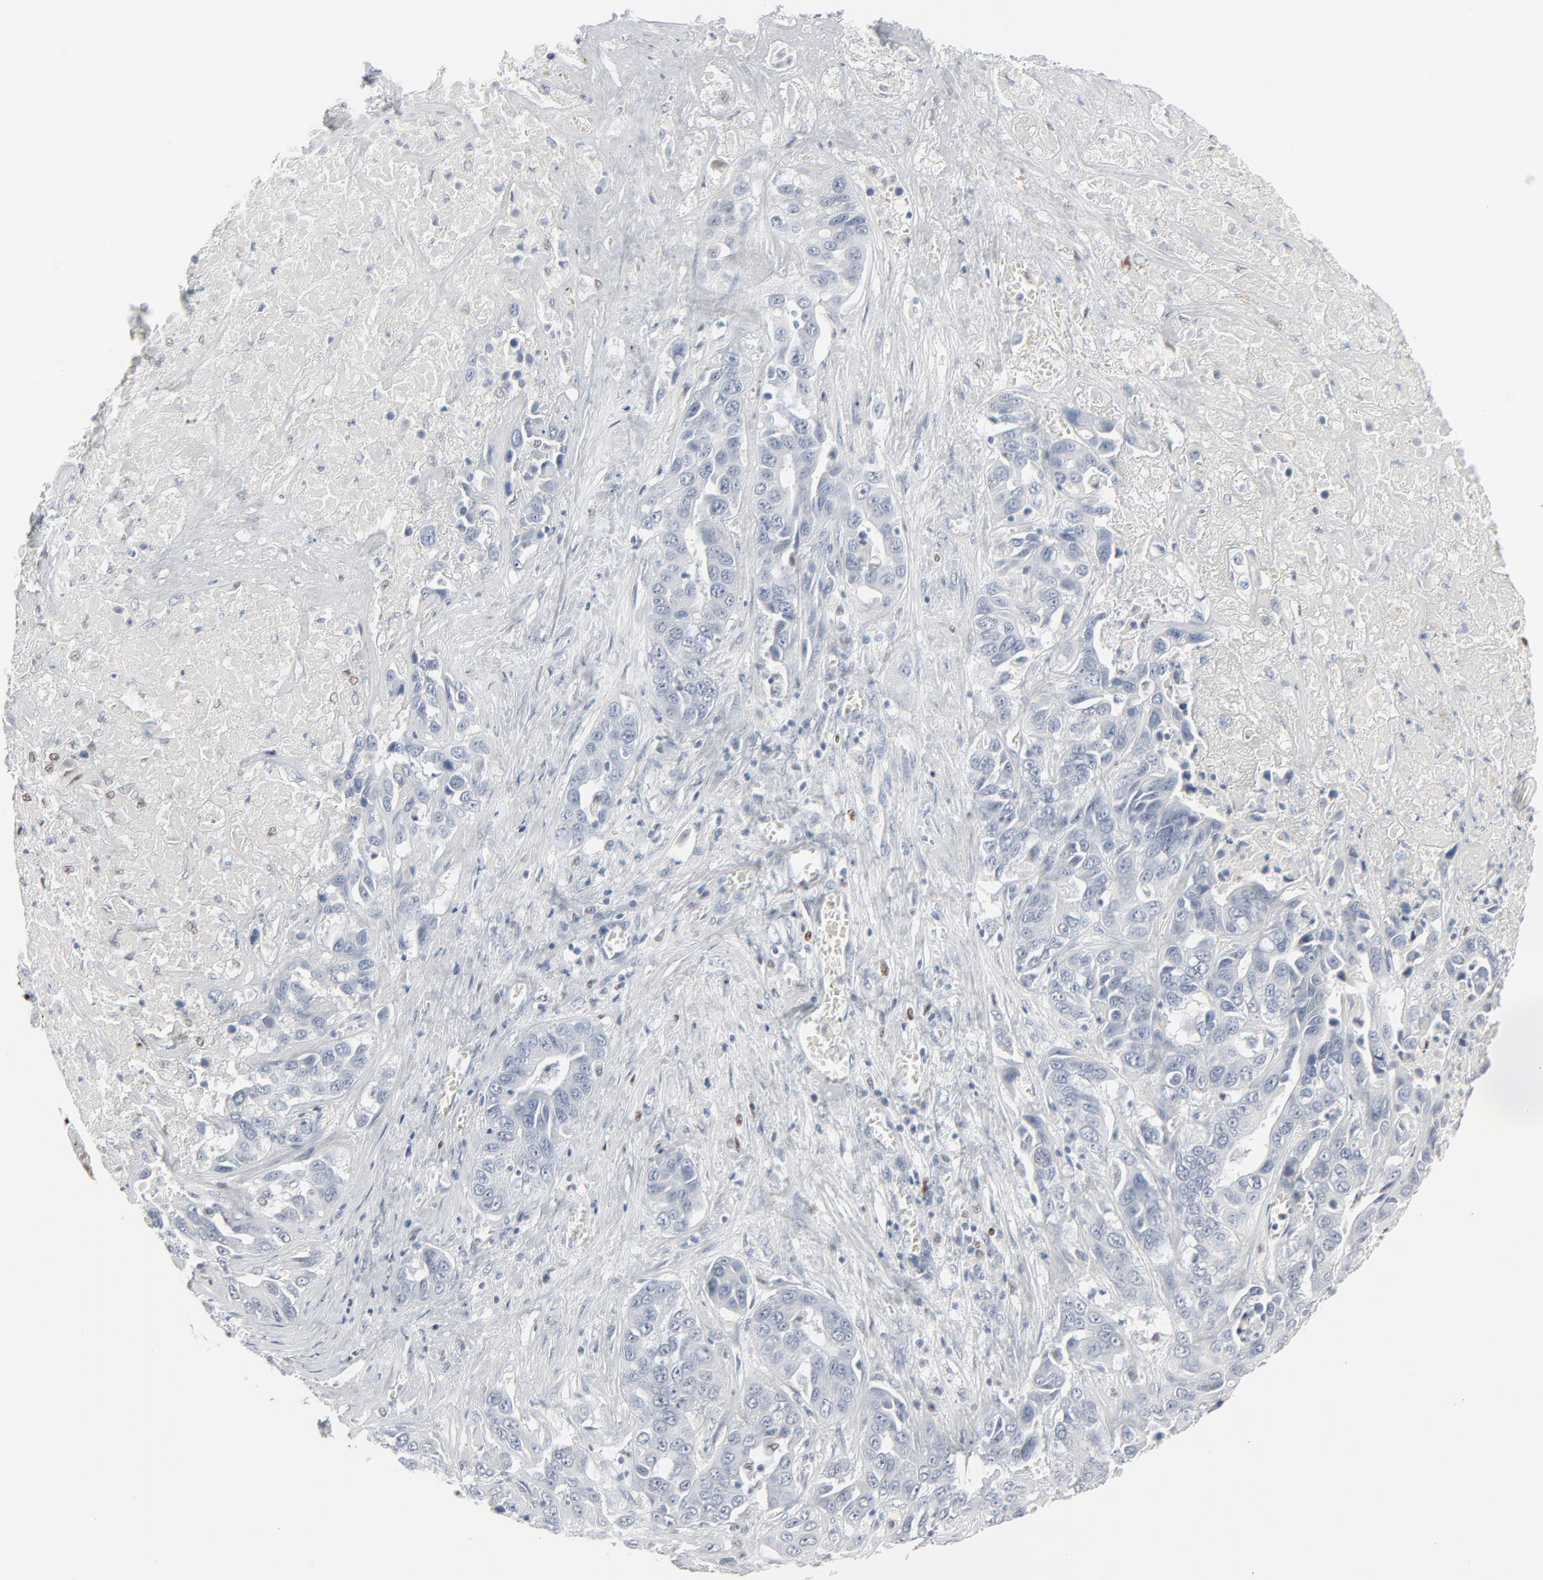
{"staining": {"intensity": "negative", "quantity": "none", "location": "none"}, "tissue": "liver cancer", "cell_type": "Tumor cells", "image_type": "cancer", "snomed": [{"axis": "morphology", "description": "Cholangiocarcinoma"}, {"axis": "topography", "description": "Liver"}], "caption": "The photomicrograph exhibits no significant staining in tumor cells of liver cholangiocarcinoma.", "gene": "MITF", "patient": {"sex": "female", "age": 52}}